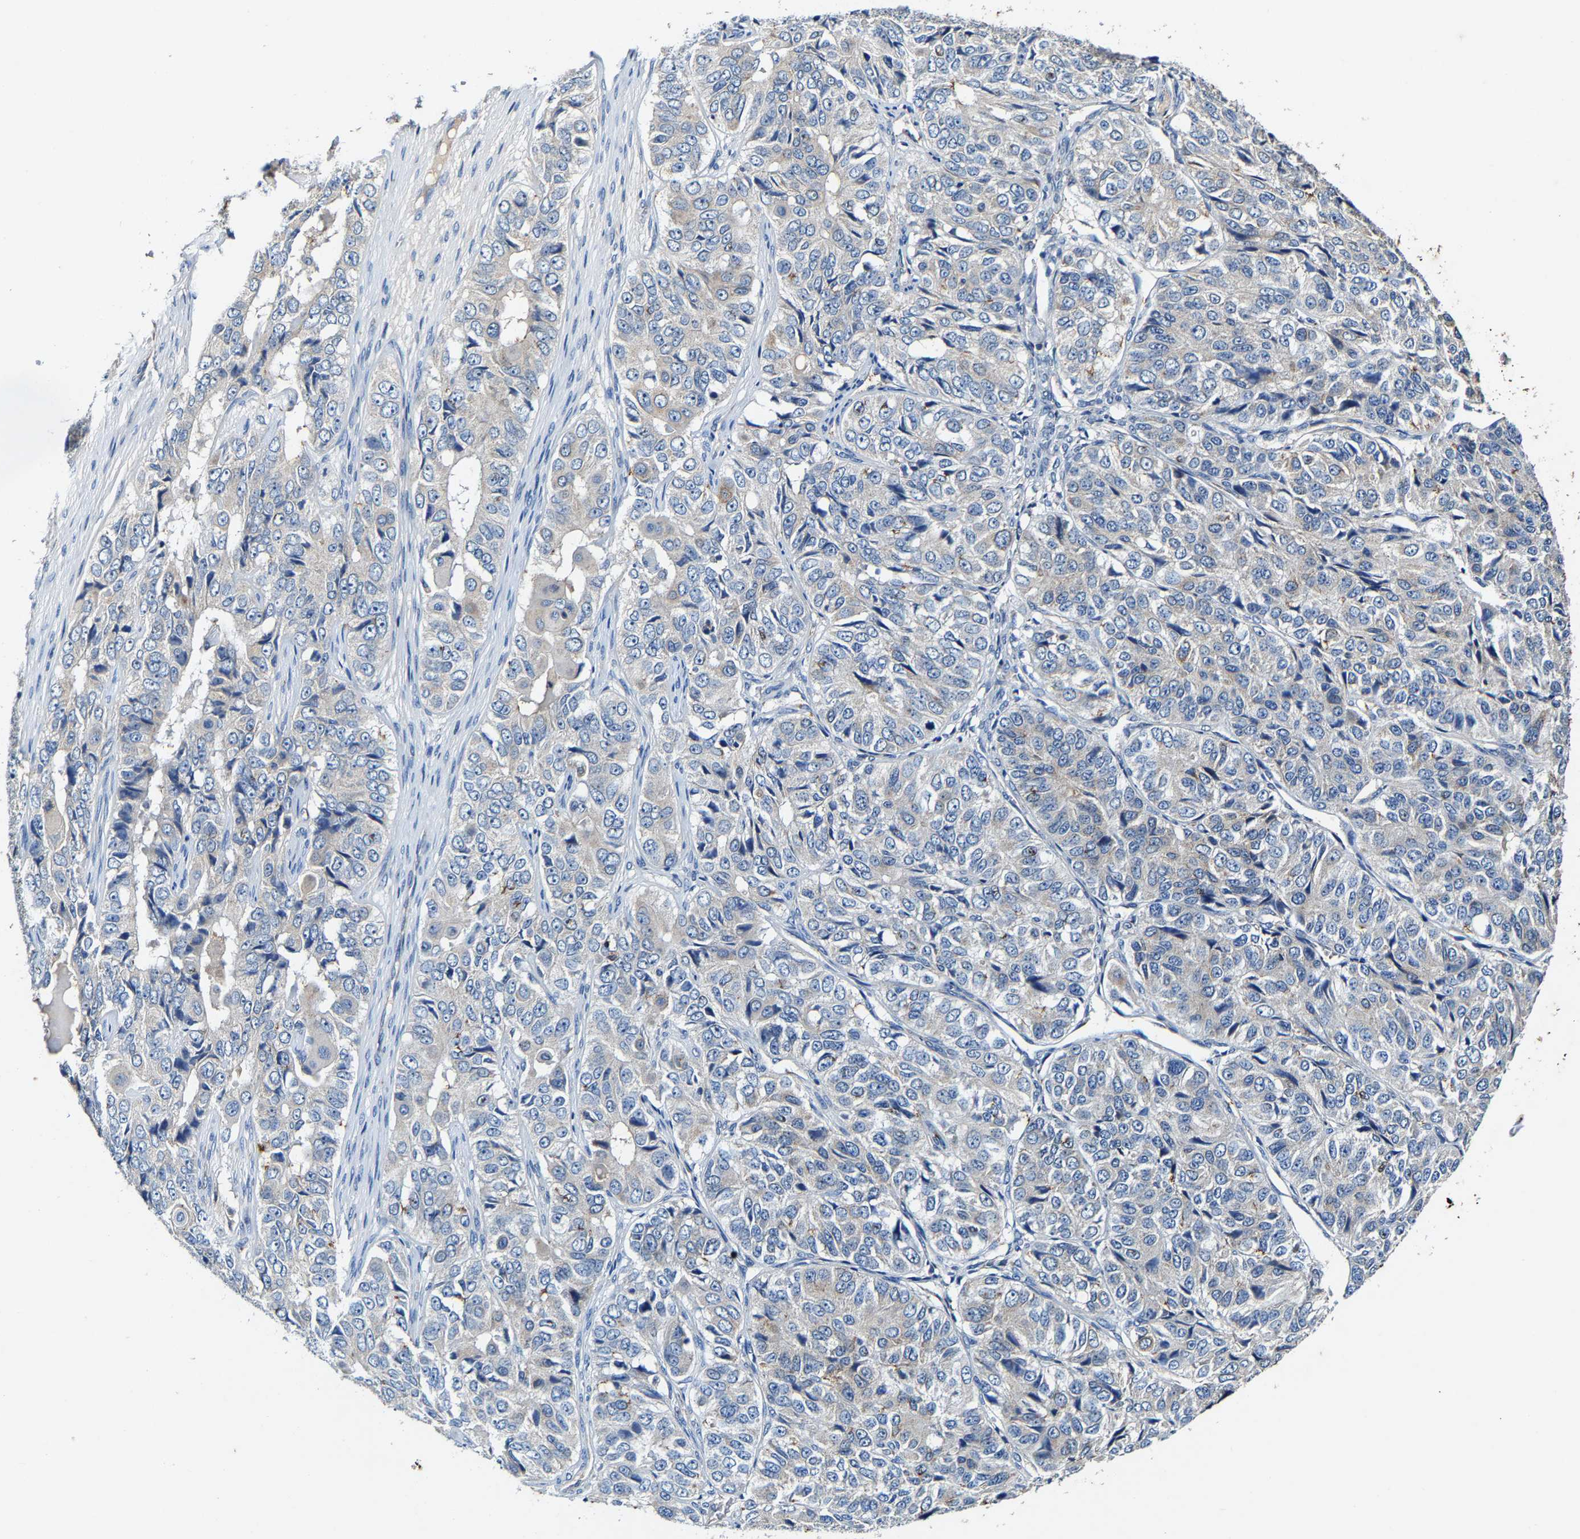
{"staining": {"intensity": "negative", "quantity": "none", "location": "none"}, "tissue": "ovarian cancer", "cell_type": "Tumor cells", "image_type": "cancer", "snomed": [{"axis": "morphology", "description": "Carcinoma, endometroid"}, {"axis": "topography", "description": "Ovary"}], "caption": "This is an immunohistochemistry micrograph of human ovarian endometroid carcinoma. There is no staining in tumor cells.", "gene": "SLC25A25", "patient": {"sex": "female", "age": 51}}